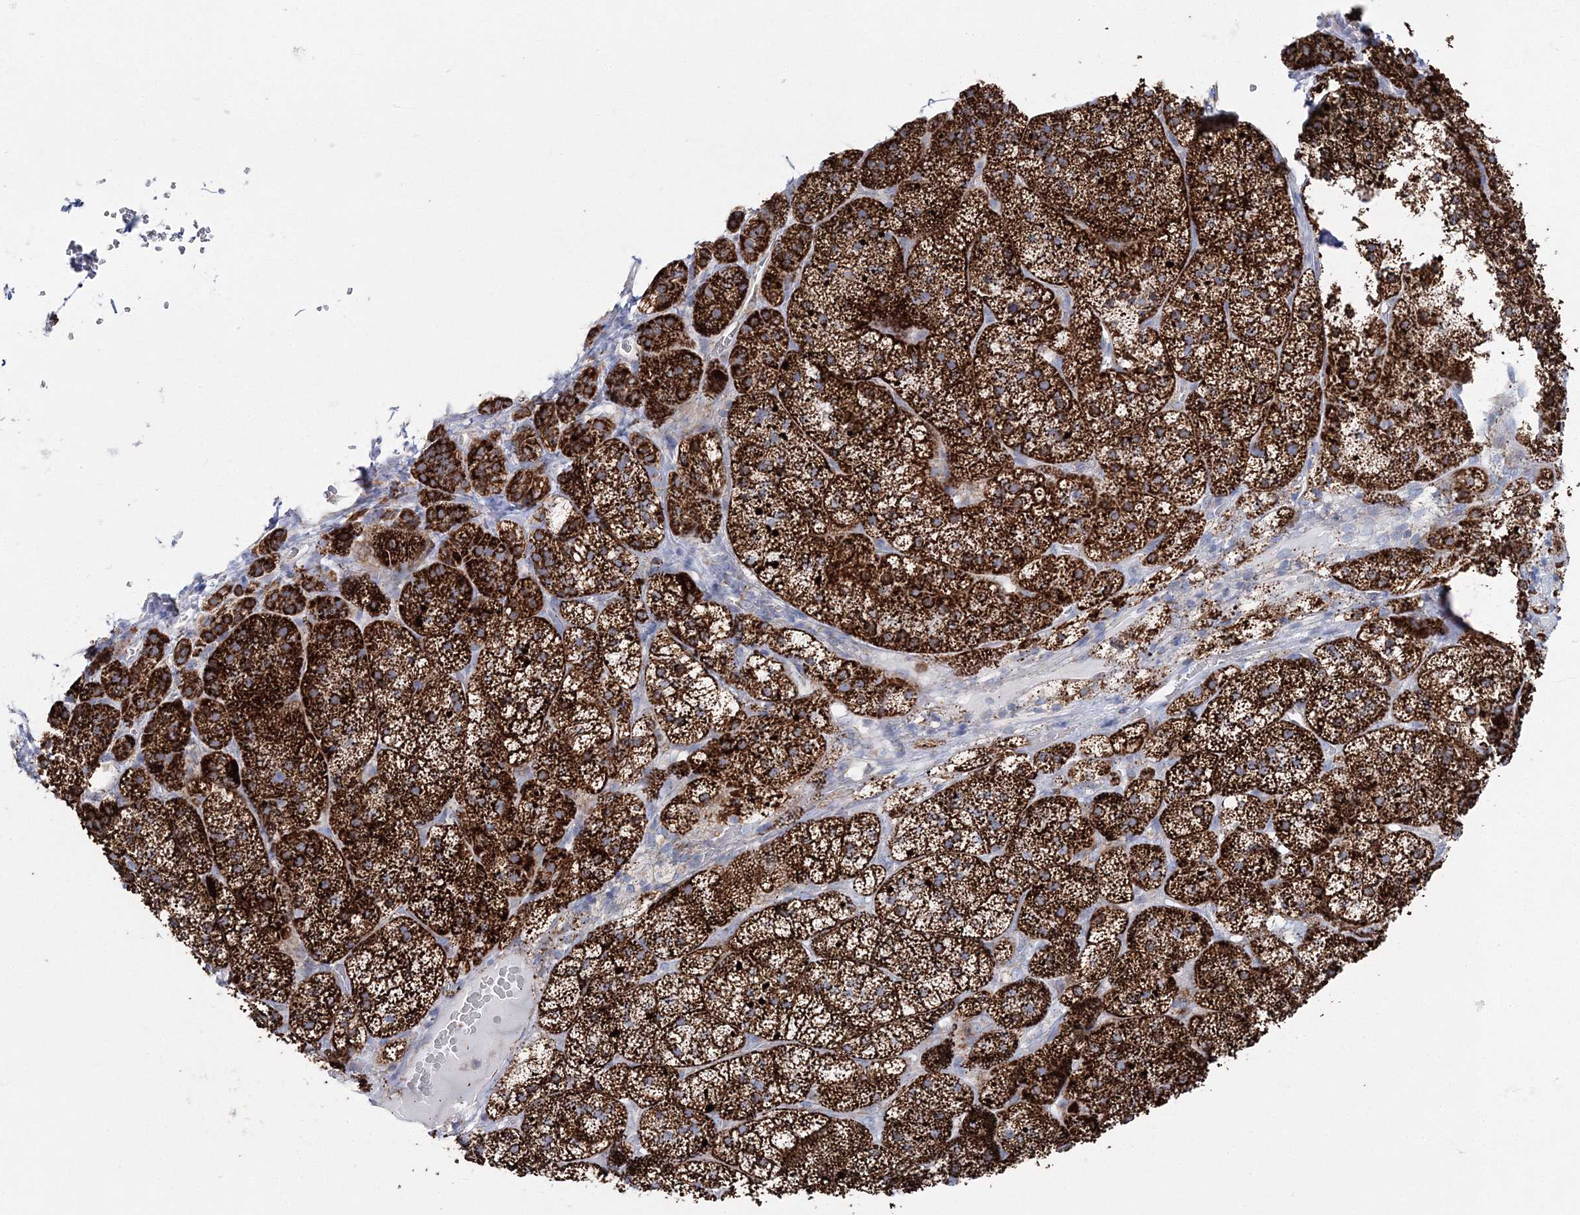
{"staining": {"intensity": "strong", "quantity": ">75%", "location": "cytoplasmic/membranous"}, "tissue": "adrenal gland", "cell_type": "Glandular cells", "image_type": "normal", "snomed": [{"axis": "morphology", "description": "Normal tissue, NOS"}, {"axis": "topography", "description": "Adrenal gland"}], "caption": "This is a photomicrograph of immunohistochemistry (IHC) staining of normal adrenal gland, which shows strong expression in the cytoplasmic/membranous of glandular cells.", "gene": "HIBCH", "patient": {"sex": "female", "age": 44}}